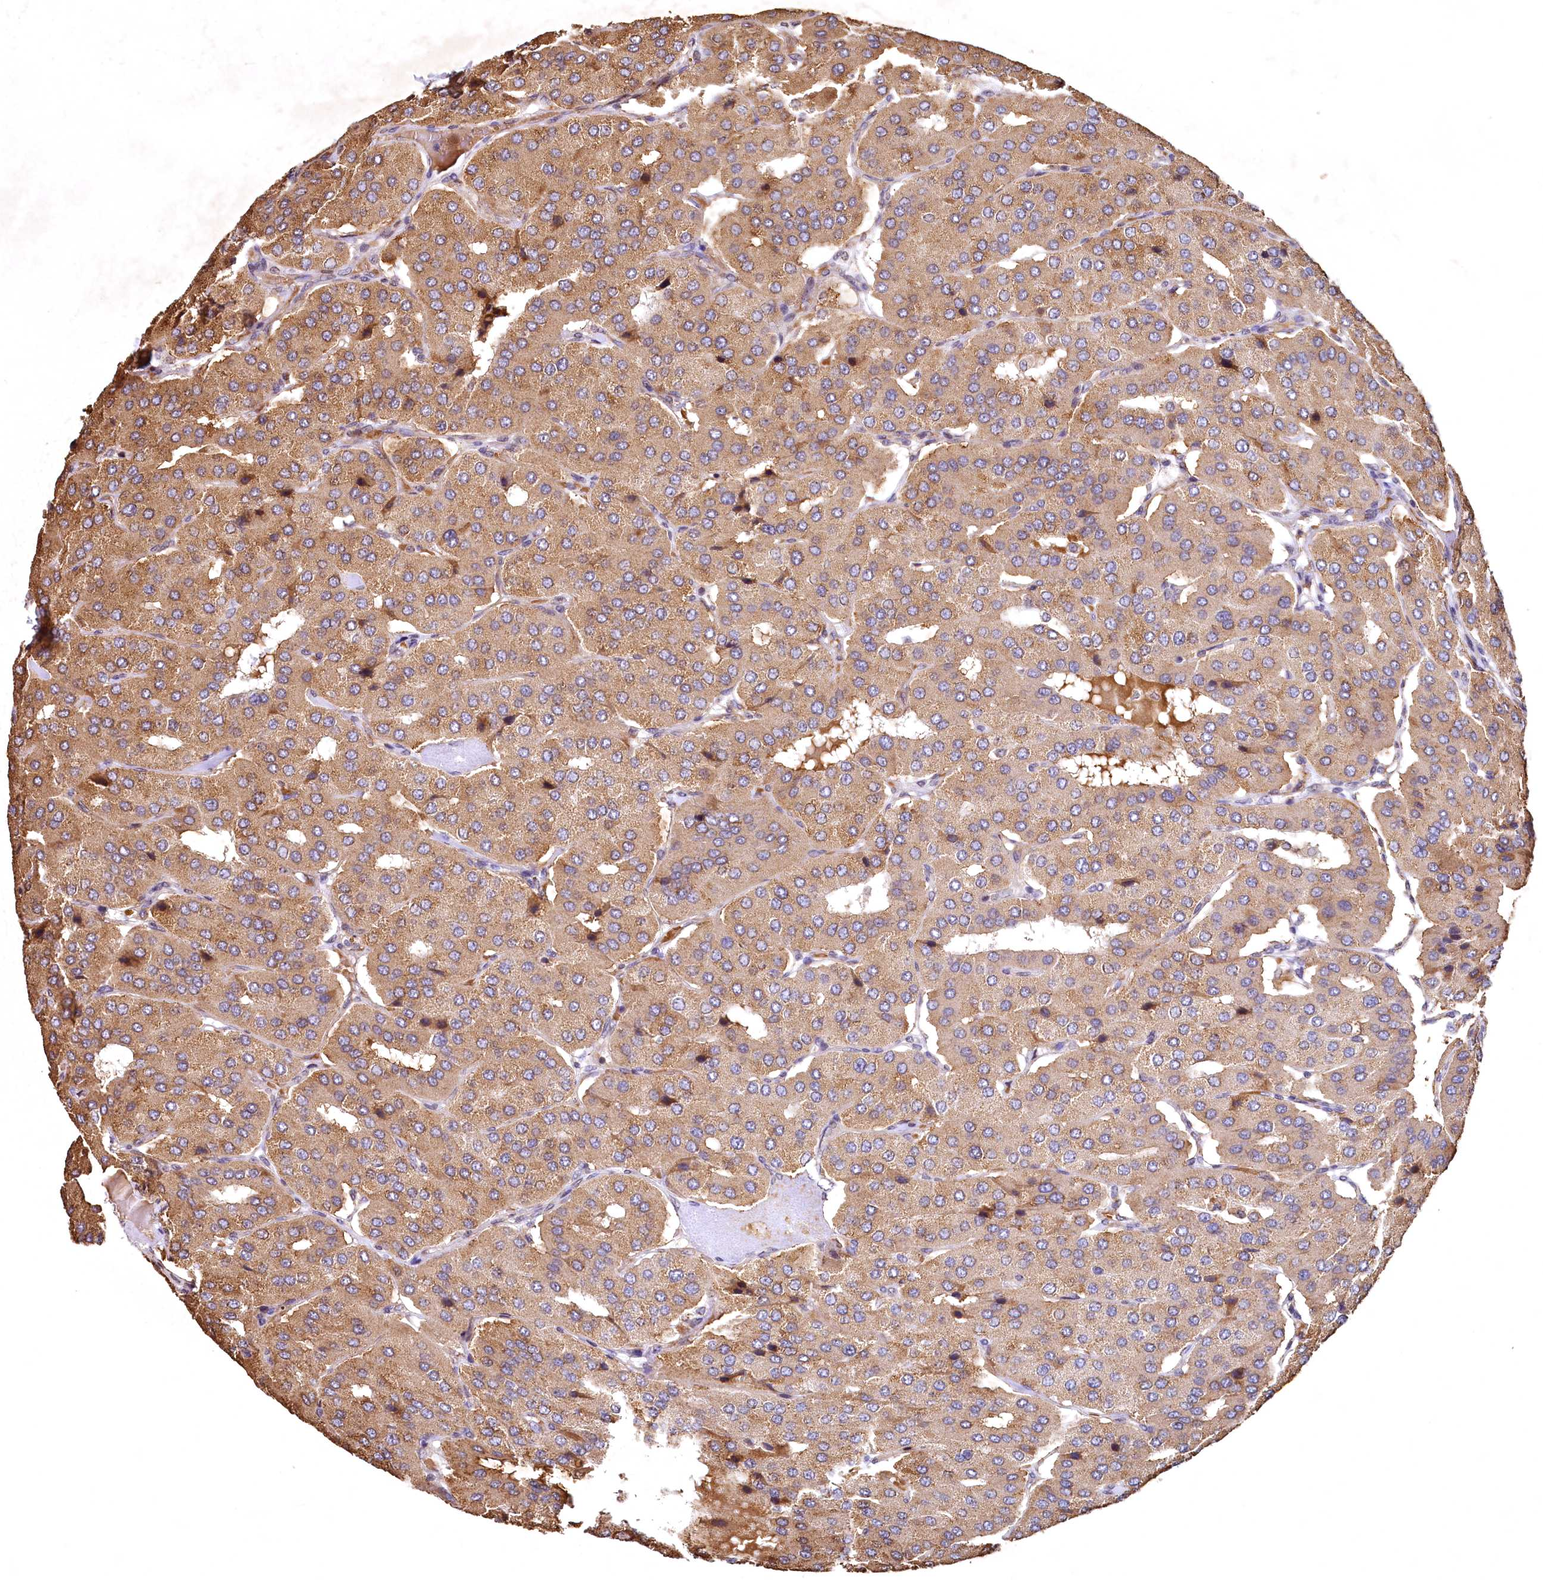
{"staining": {"intensity": "moderate", "quantity": ">75%", "location": "cytoplasmic/membranous"}, "tissue": "parathyroid gland", "cell_type": "Glandular cells", "image_type": "normal", "snomed": [{"axis": "morphology", "description": "Normal tissue, NOS"}, {"axis": "morphology", "description": "Adenoma, NOS"}, {"axis": "topography", "description": "Parathyroid gland"}], "caption": "Immunohistochemistry (DAB (3,3'-diaminobenzidine)) staining of unremarkable human parathyroid gland displays moderate cytoplasmic/membranous protein staining in approximately >75% of glandular cells.", "gene": "SPTA1", "patient": {"sex": "female", "age": 86}}